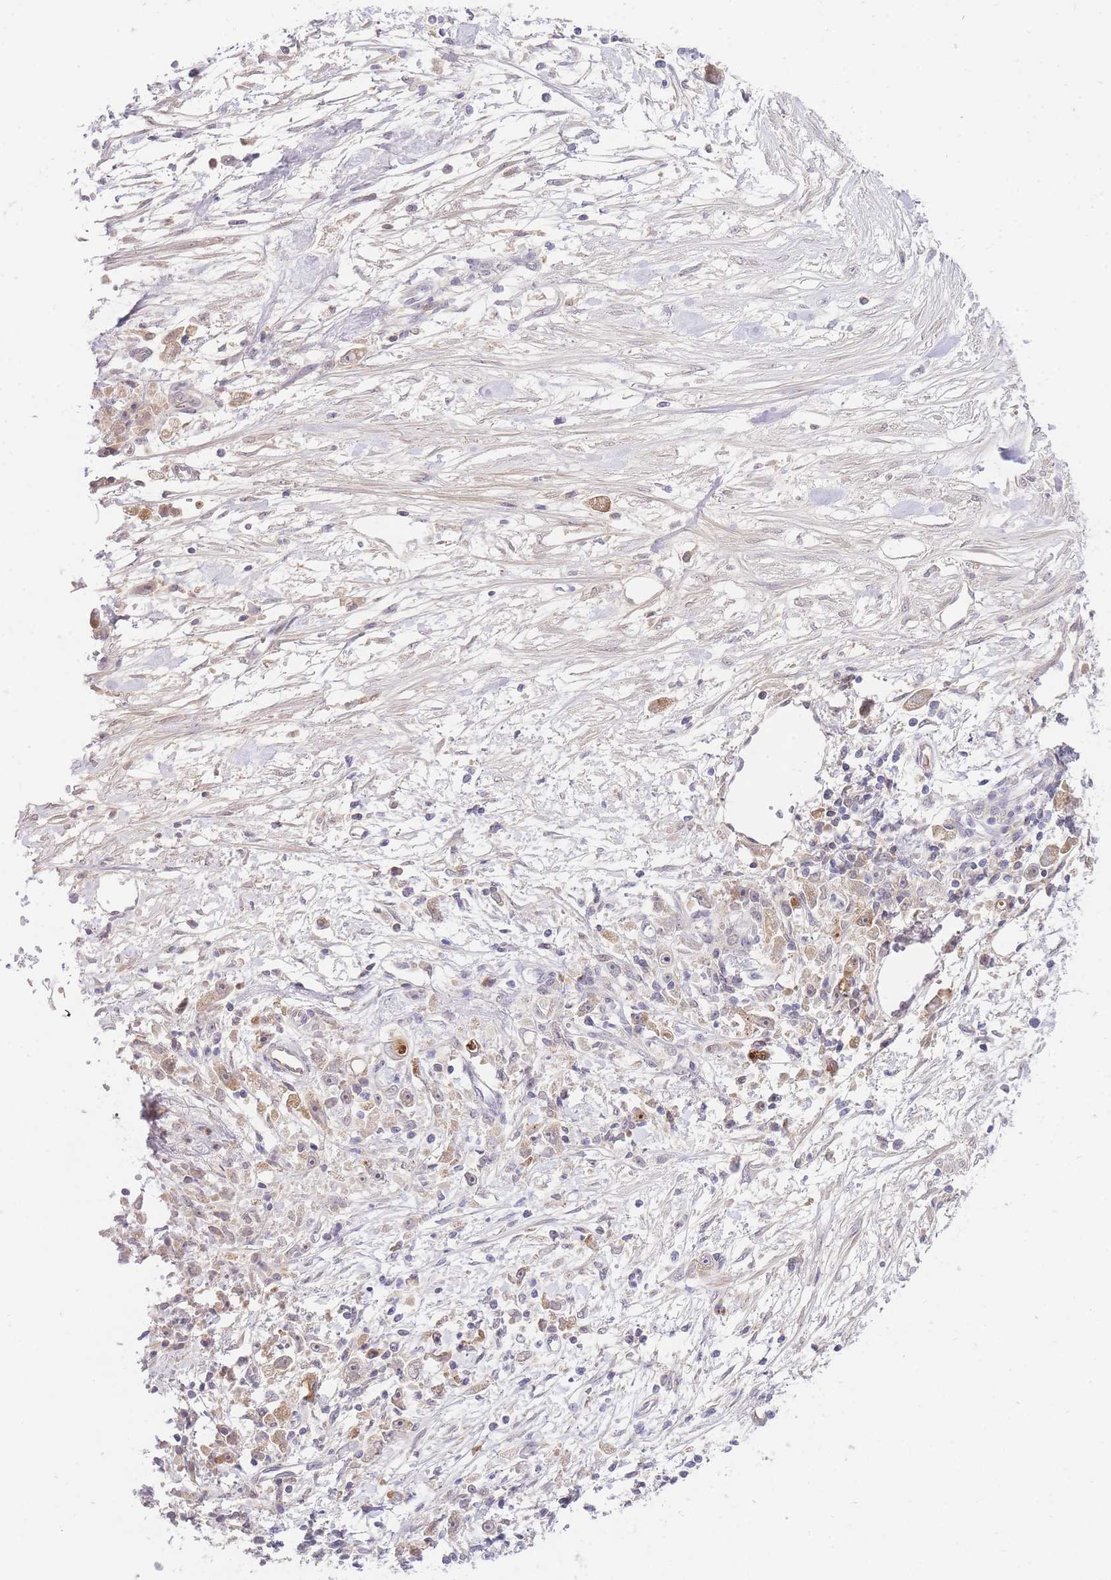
{"staining": {"intensity": "negative", "quantity": "none", "location": "none"}, "tissue": "stomach cancer", "cell_type": "Tumor cells", "image_type": "cancer", "snomed": [{"axis": "morphology", "description": "Adenocarcinoma, NOS"}, {"axis": "topography", "description": "Stomach"}], "caption": "There is no significant staining in tumor cells of stomach cancer (adenocarcinoma).", "gene": "SLC25A33", "patient": {"sex": "female", "age": 59}}